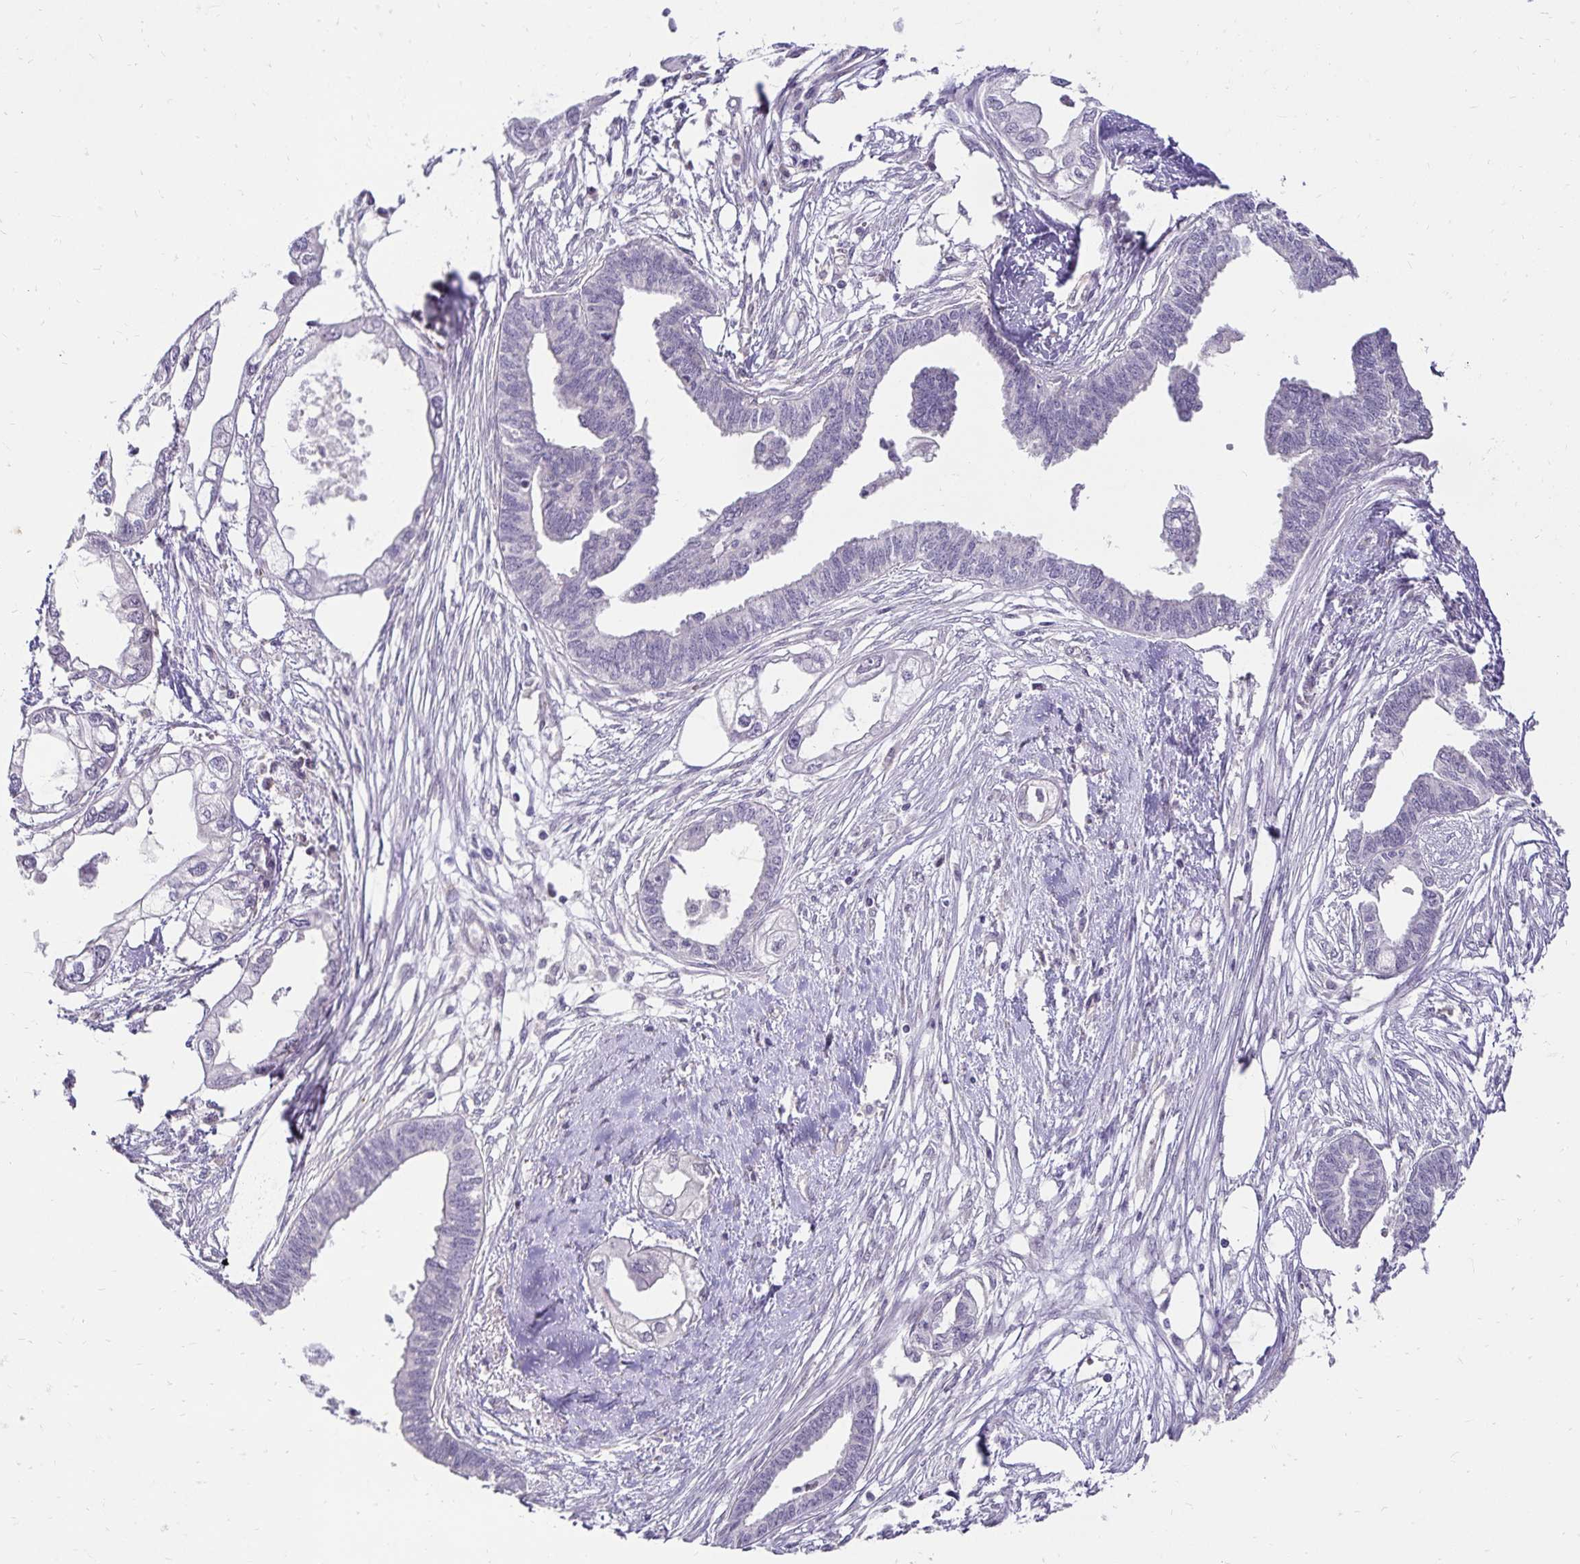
{"staining": {"intensity": "negative", "quantity": "none", "location": "none"}, "tissue": "endometrial cancer", "cell_type": "Tumor cells", "image_type": "cancer", "snomed": [{"axis": "morphology", "description": "Adenocarcinoma, NOS"}, {"axis": "morphology", "description": "Adenocarcinoma, metastatic, NOS"}, {"axis": "topography", "description": "Adipose tissue"}, {"axis": "topography", "description": "Endometrium"}], "caption": "Adenocarcinoma (endometrial) was stained to show a protein in brown. There is no significant expression in tumor cells. The staining was performed using DAB (3,3'-diaminobenzidine) to visualize the protein expression in brown, while the nuclei were stained in blue with hematoxylin (Magnification: 20x).", "gene": "SLC9A1", "patient": {"sex": "female", "age": 67}}